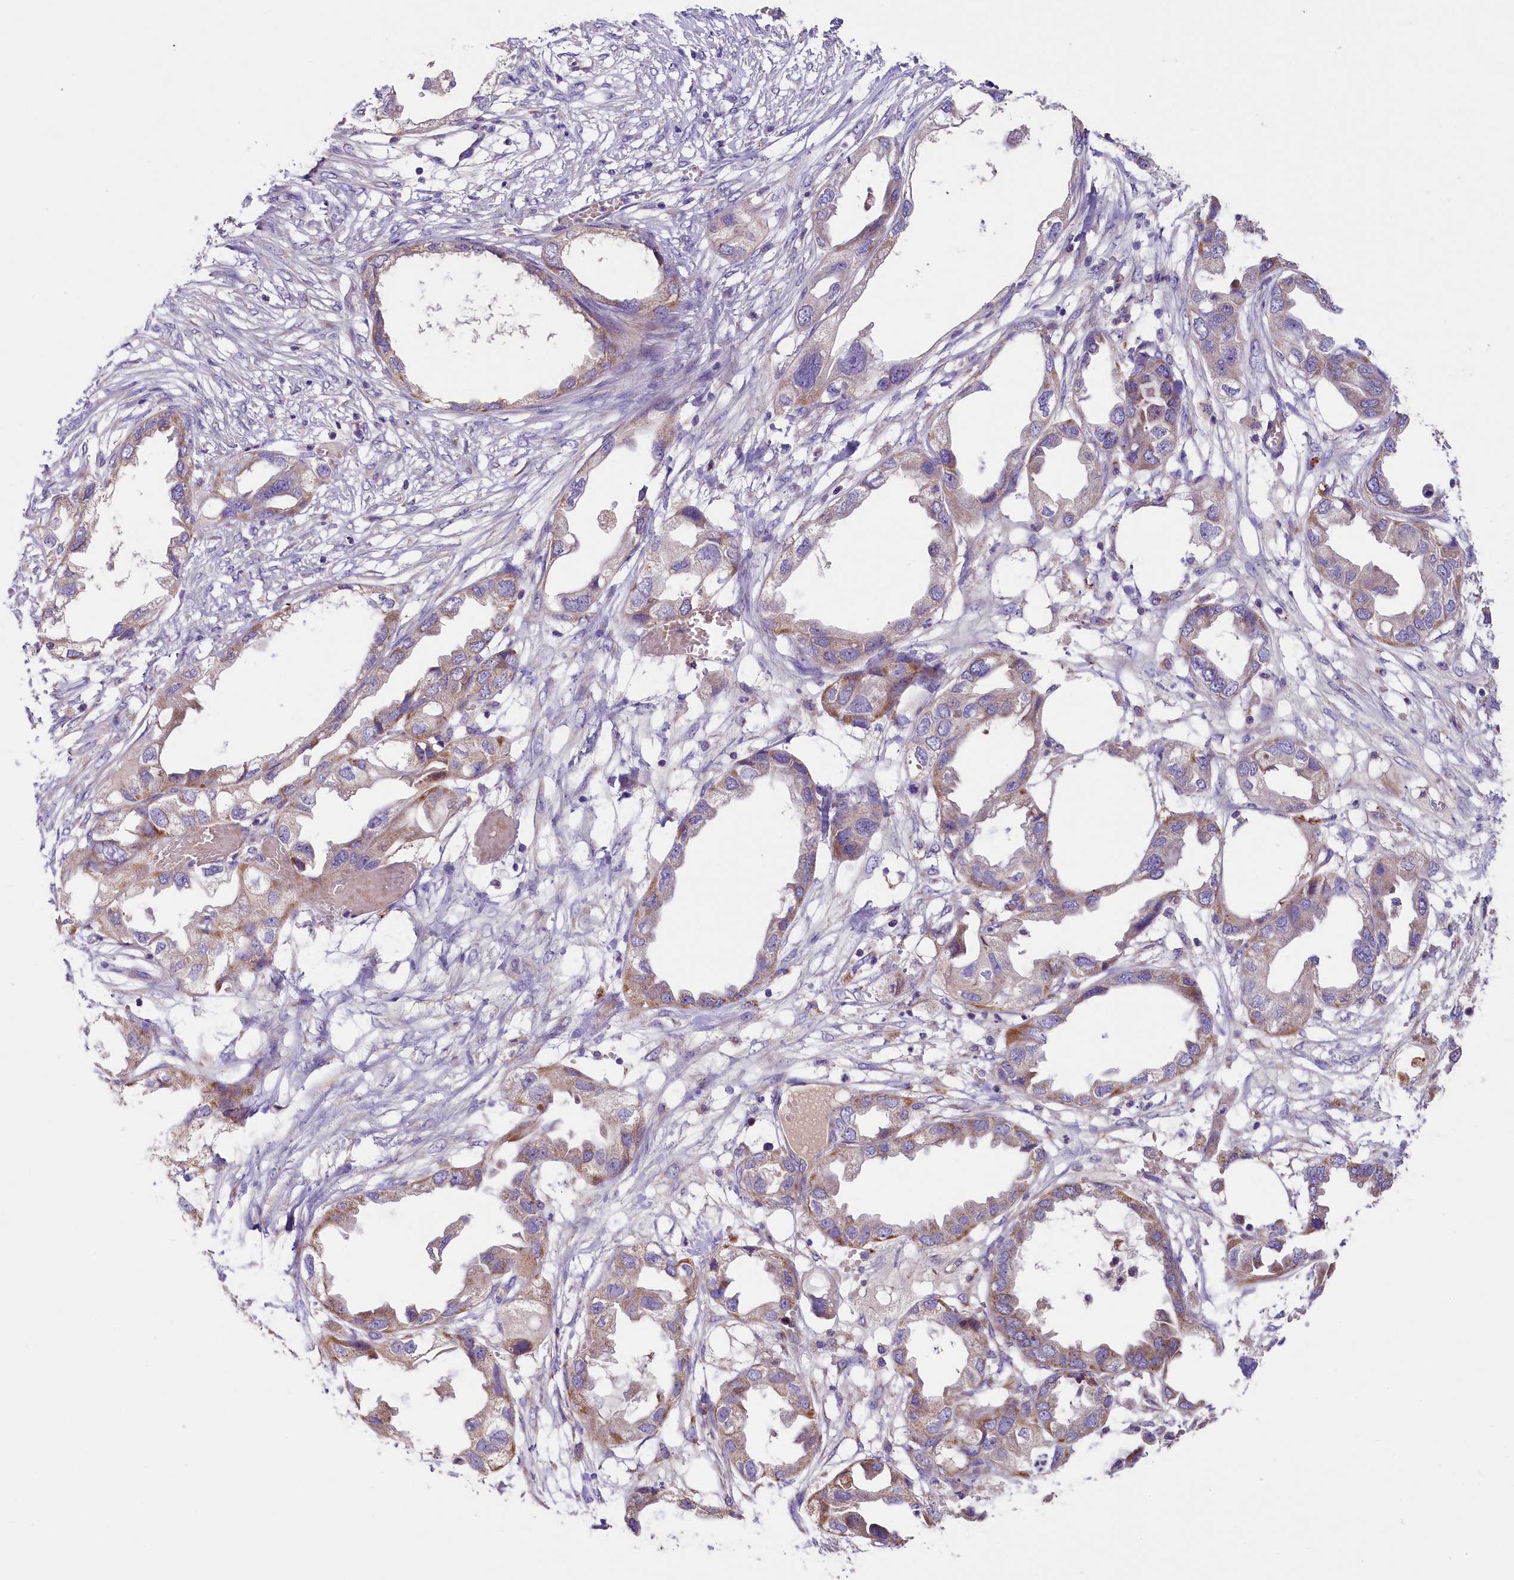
{"staining": {"intensity": "weak", "quantity": "25%-75%", "location": "cytoplasmic/membranous"}, "tissue": "endometrial cancer", "cell_type": "Tumor cells", "image_type": "cancer", "snomed": [{"axis": "morphology", "description": "Adenocarcinoma, NOS"}, {"axis": "morphology", "description": "Adenocarcinoma, metastatic, NOS"}, {"axis": "topography", "description": "Adipose tissue"}, {"axis": "topography", "description": "Endometrium"}], "caption": "IHC image of neoplastic tissue: human endometrial cancer (adenocarcinoma) stained using immunohistochemistry (IHC) displays low levels of weak protein expression localized specifically in the cytoplasmic/membranous of tumor cells, appearing as a cytoplasmic/membranous brown color.", "gene": "PMPCB", "patient": {"sex": "female", "age": 67}}